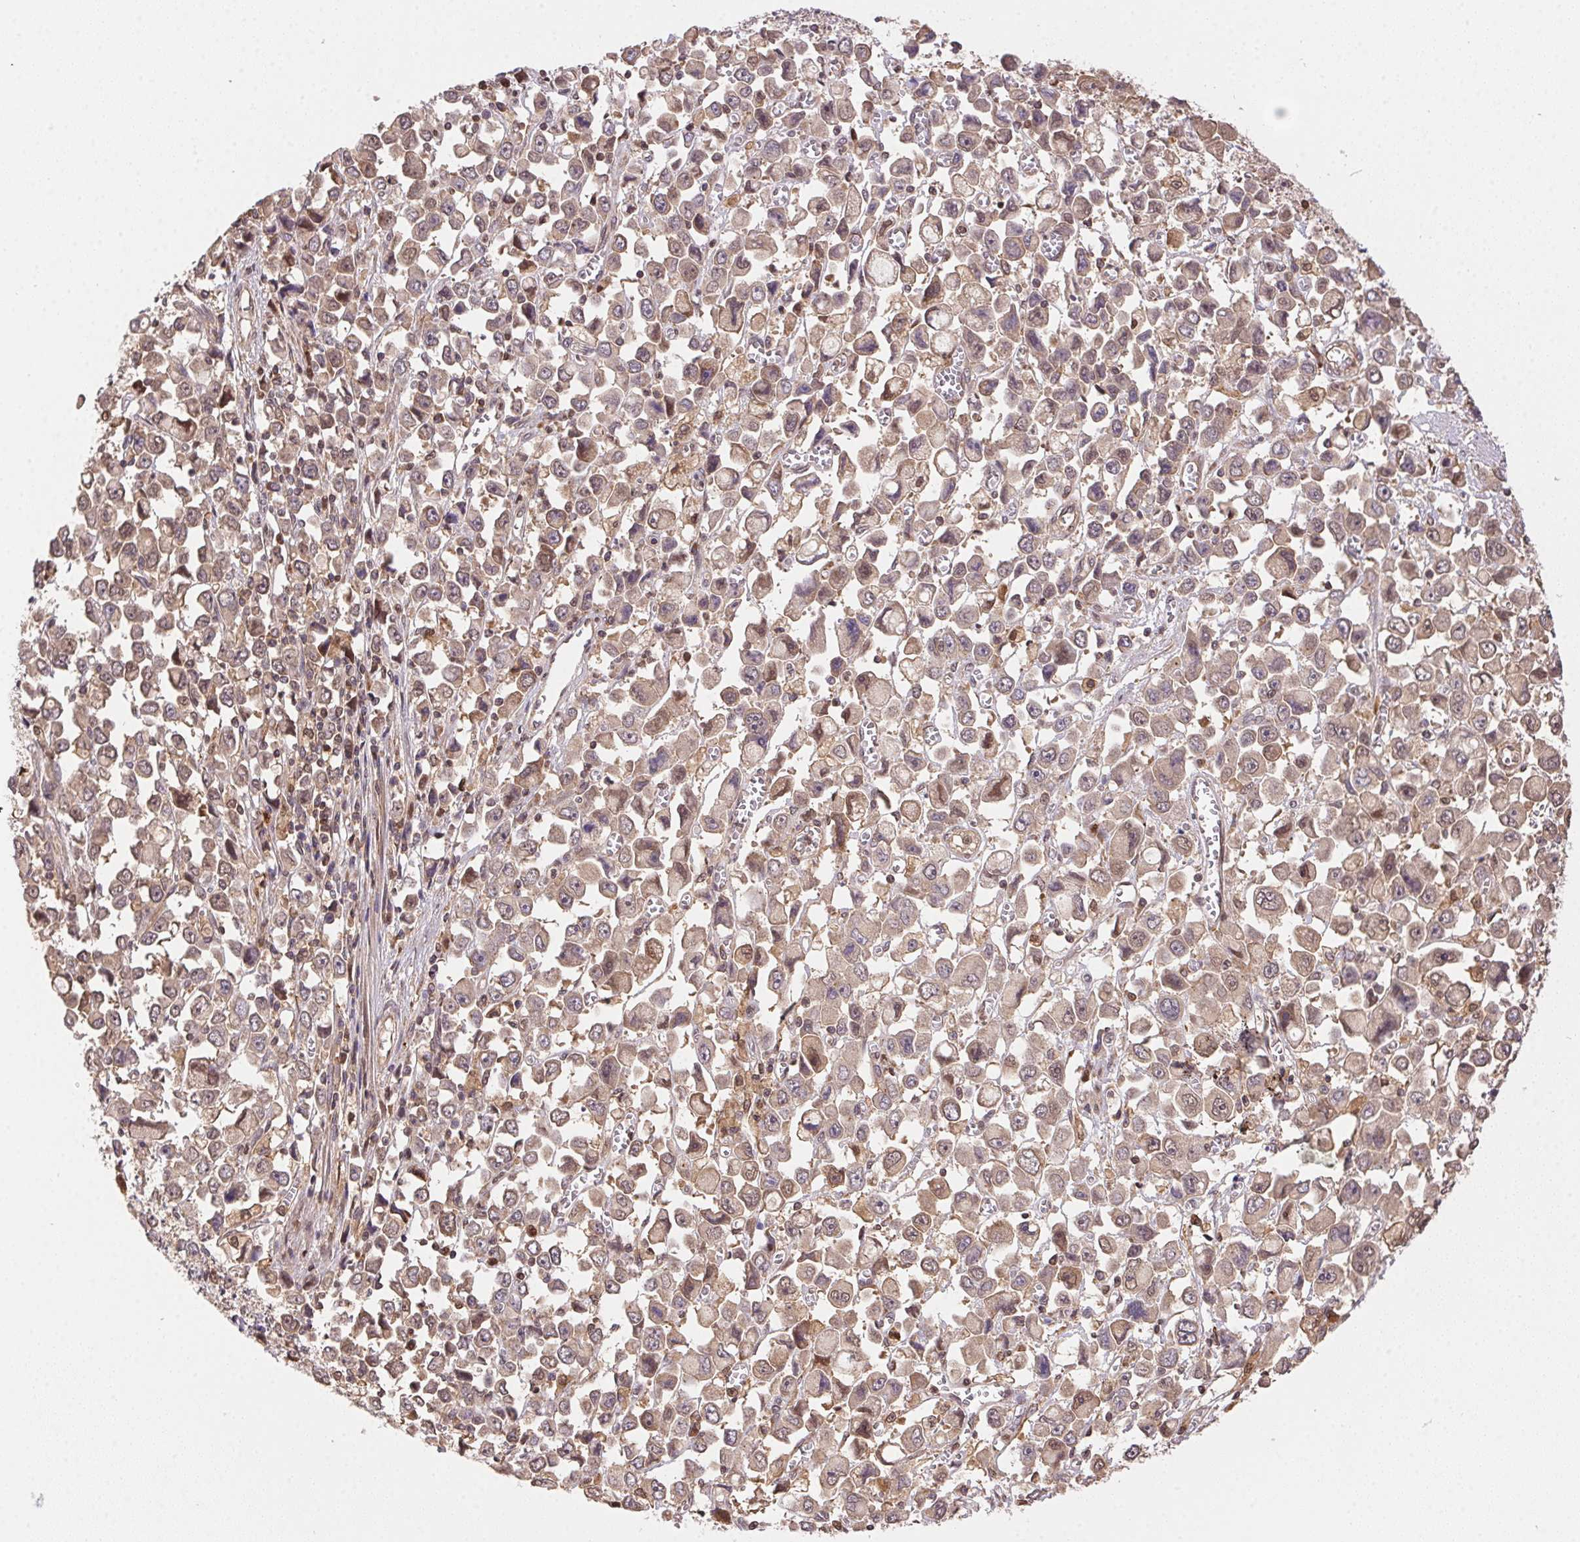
{"staining": {"intensity": "weak", "quantity": ">75%", "location": "cytoplasmic/membranous"}, "tissue": "stomach cancer", "cell_type": "Tumor cells", "image_type": "cancer", "snomed": [{"axis": "morphology", "description": "Adenocarcinoma, NOS"}, {"axis": "topography", "description": "Stomach, upper"}], "caption": "Weak cytoplasmic/membranous protein staining is appreciated in about >75% of tumor cells in adenocarcinoma (stomach).", "gene": "MEX3D", "patient": {"sex": "male", "age": 70}}